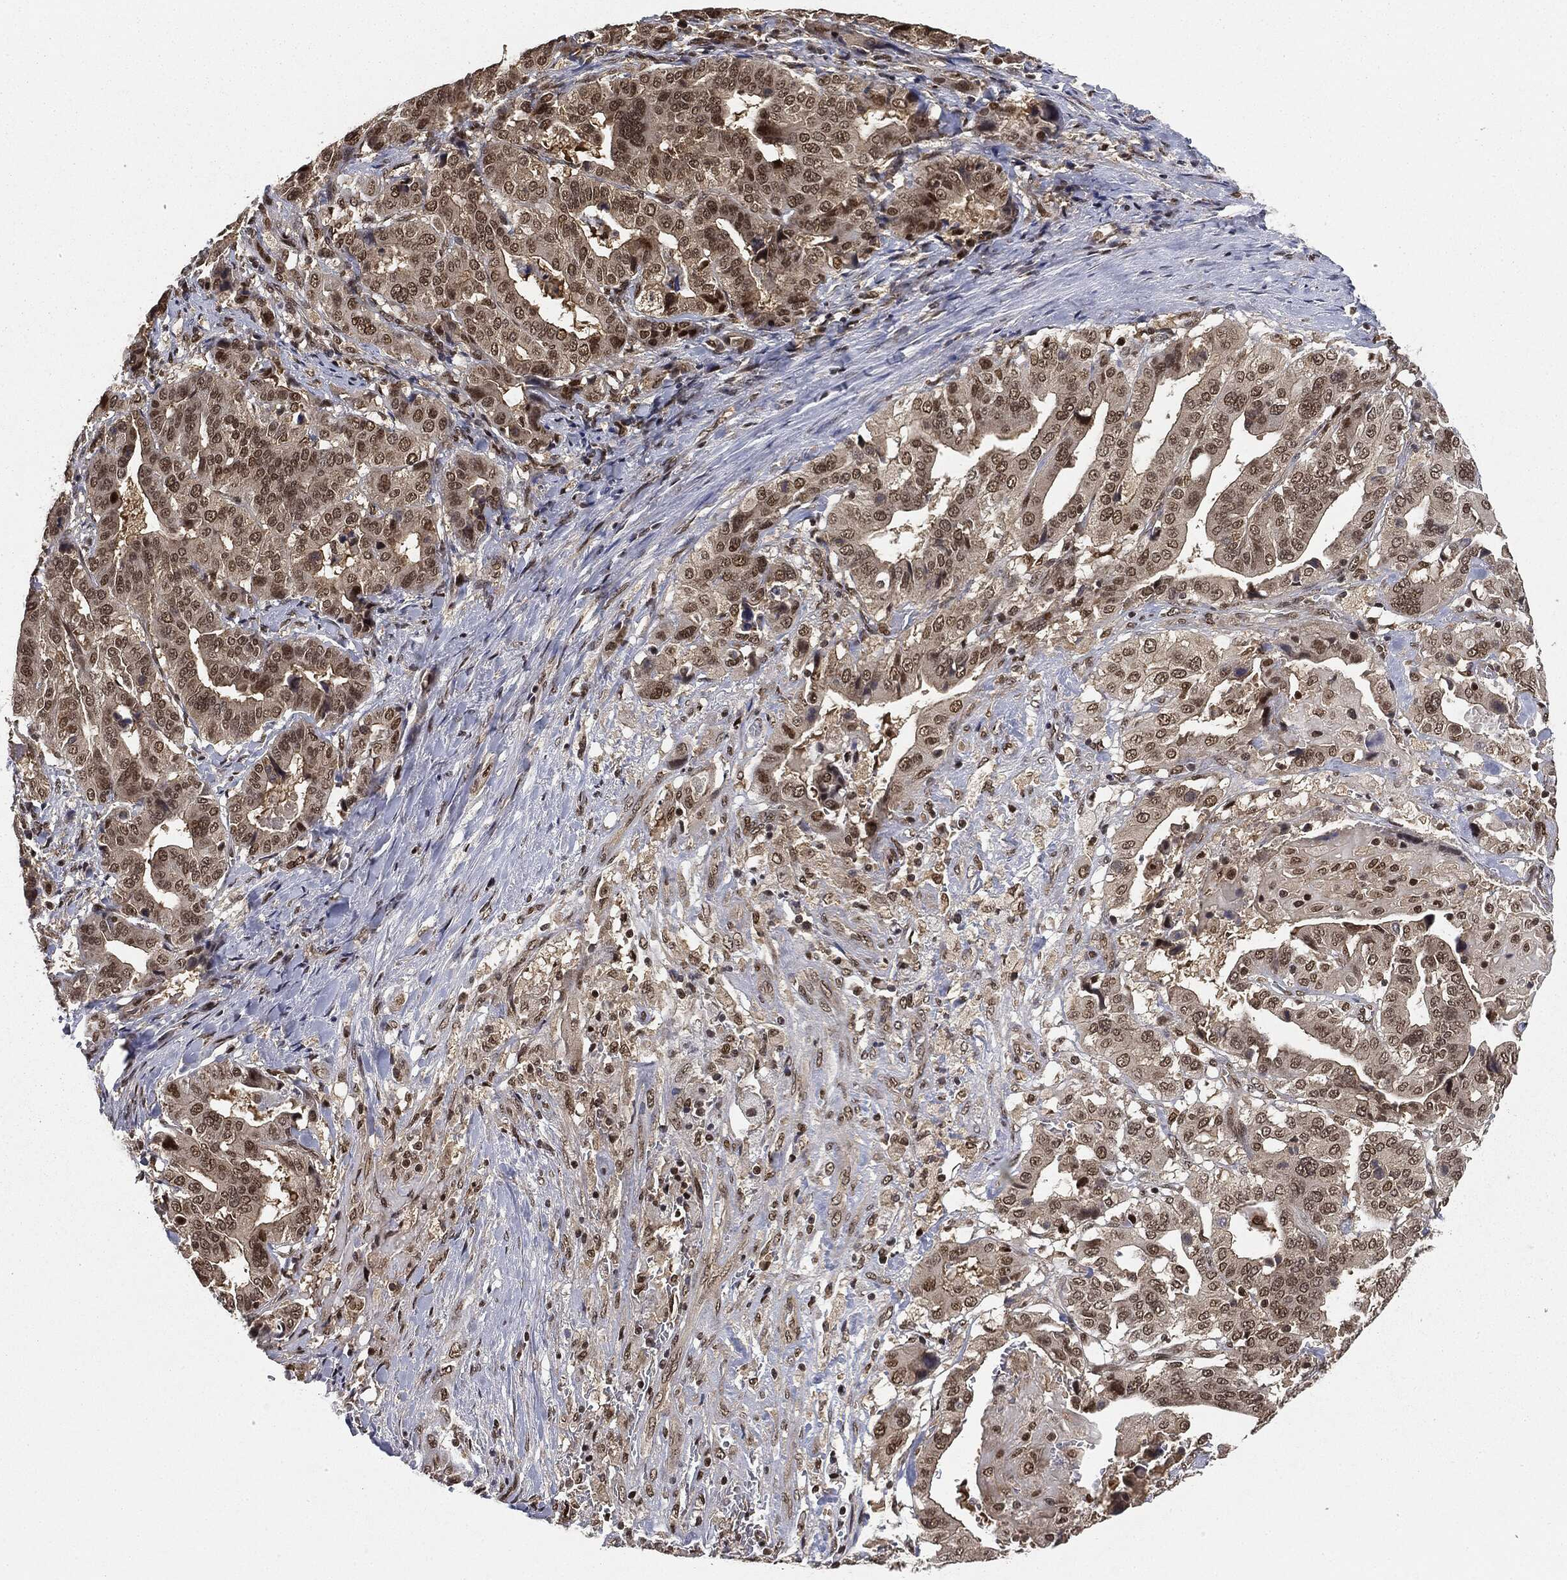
{"staining": {"intensity": "moderate", "quantity": "25%-75%", "location": "cytoplasmic/membranous,nuclear"}, "tissue": "stomach cancer", "cell_type": "Tumor cells", "image_type": "cancer", "snomed": [{"axis": "morphology", "description": "Adenocarcinoma, NOS"}, {"axis": "topography", "description": "Stomach"}], "caption": "A photomicrograph showing moderate cytoplasmic/membranous and nuclear positivity in about 25%-75% of tumor cells in stomach cancer (adenocarcinoma), as visualized by brown immunohistochemical staining.", "gene": "TBC1D22A", "patient": {"sex": "male", "age": 48}}